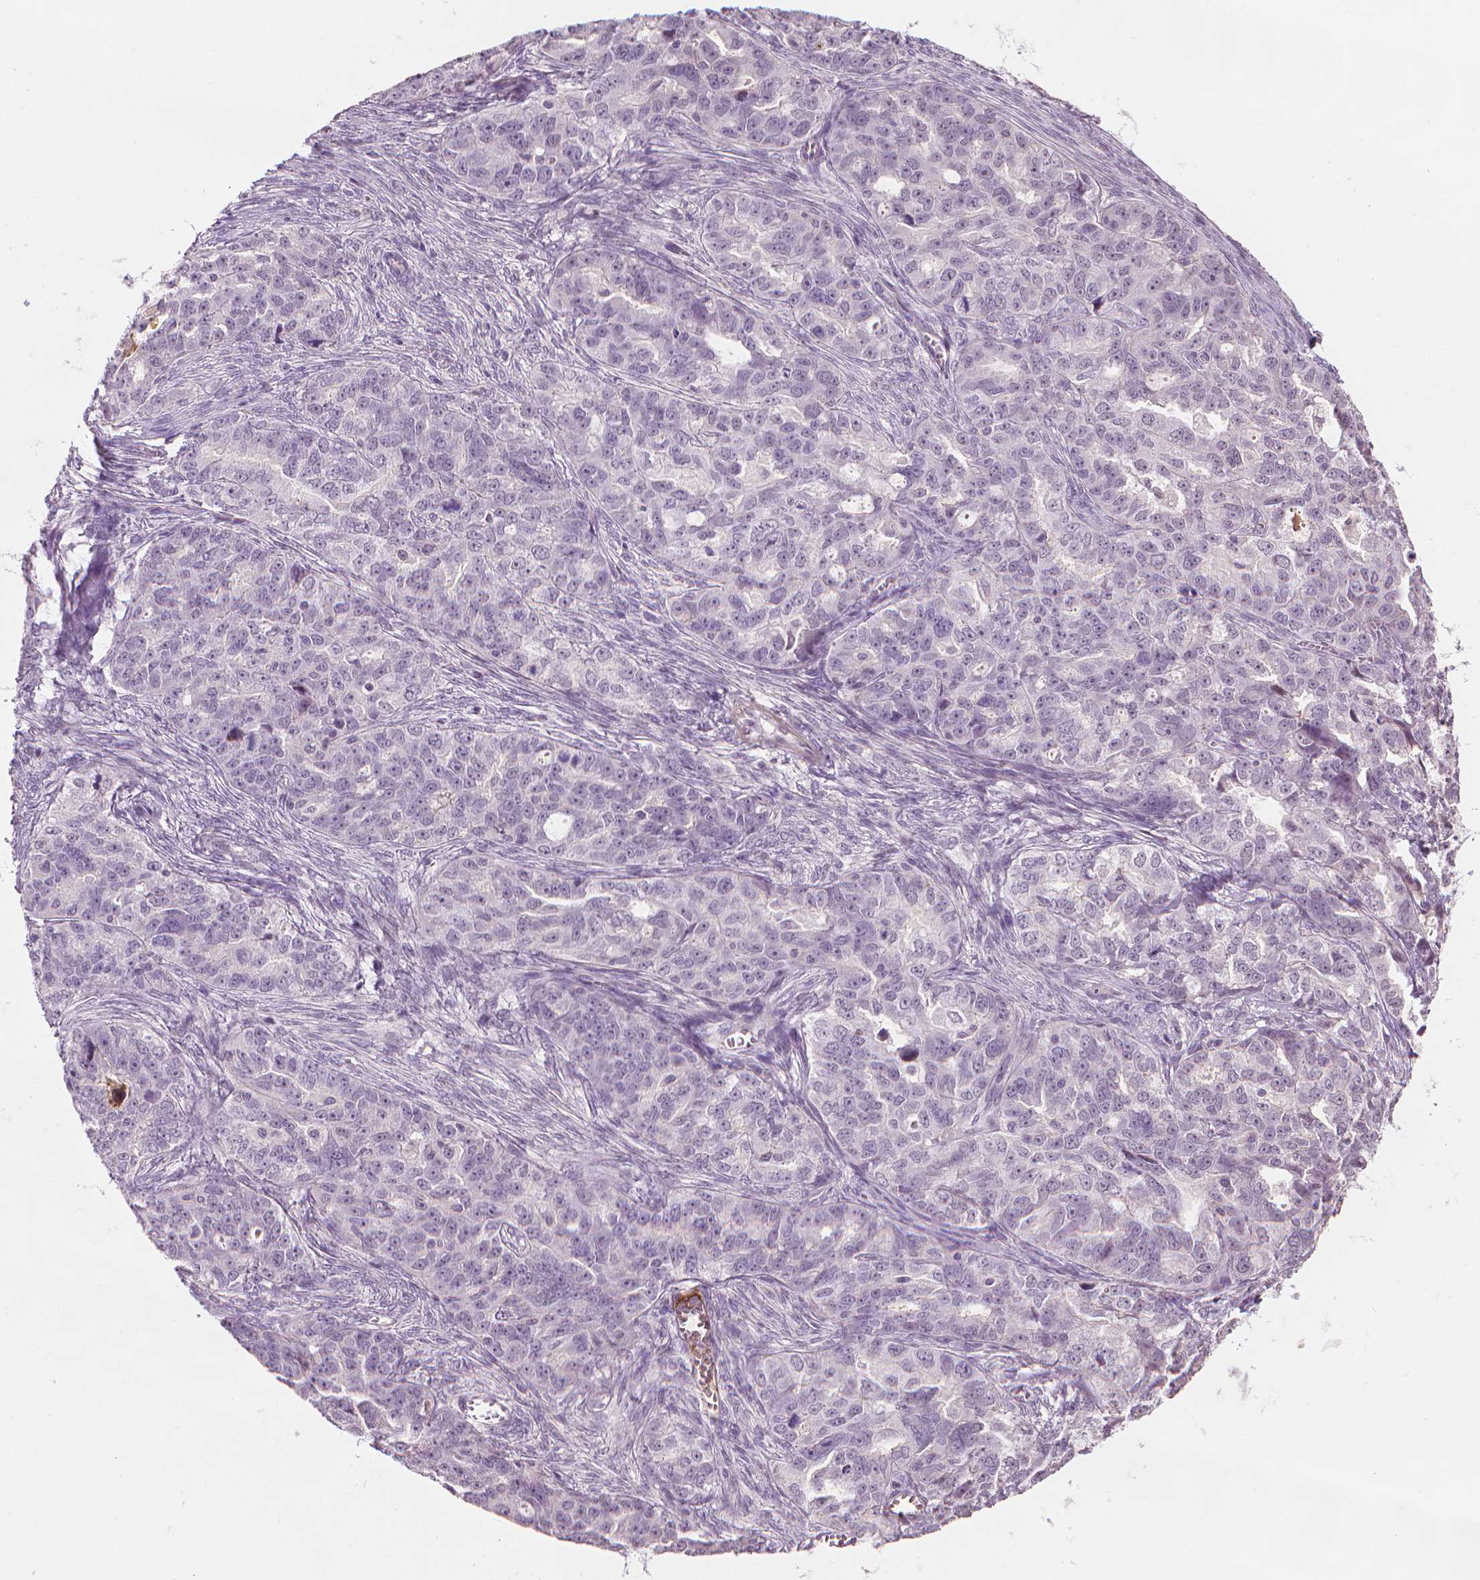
{"staining": {"intensity": "negative", "quantity": "none", "location": "none"}, "tissue": "ovarian cancer", "cell_type": "Tumor cells", "image_type": "cancer", "snomed": [{"axis": "morphology", "description": "Cystadenocarcinoma, serous, NOS"}, {"axis": "topography", "description": "Ovary"}], "caption": "Immunohistochemical staining of serous cystadenocarcinoma (ovarian) displays no significant staining in tumor cells. Nuclei are stained in blue.", "gene": "SAXO2", "patient": {"sex": "female", "age": 51}}